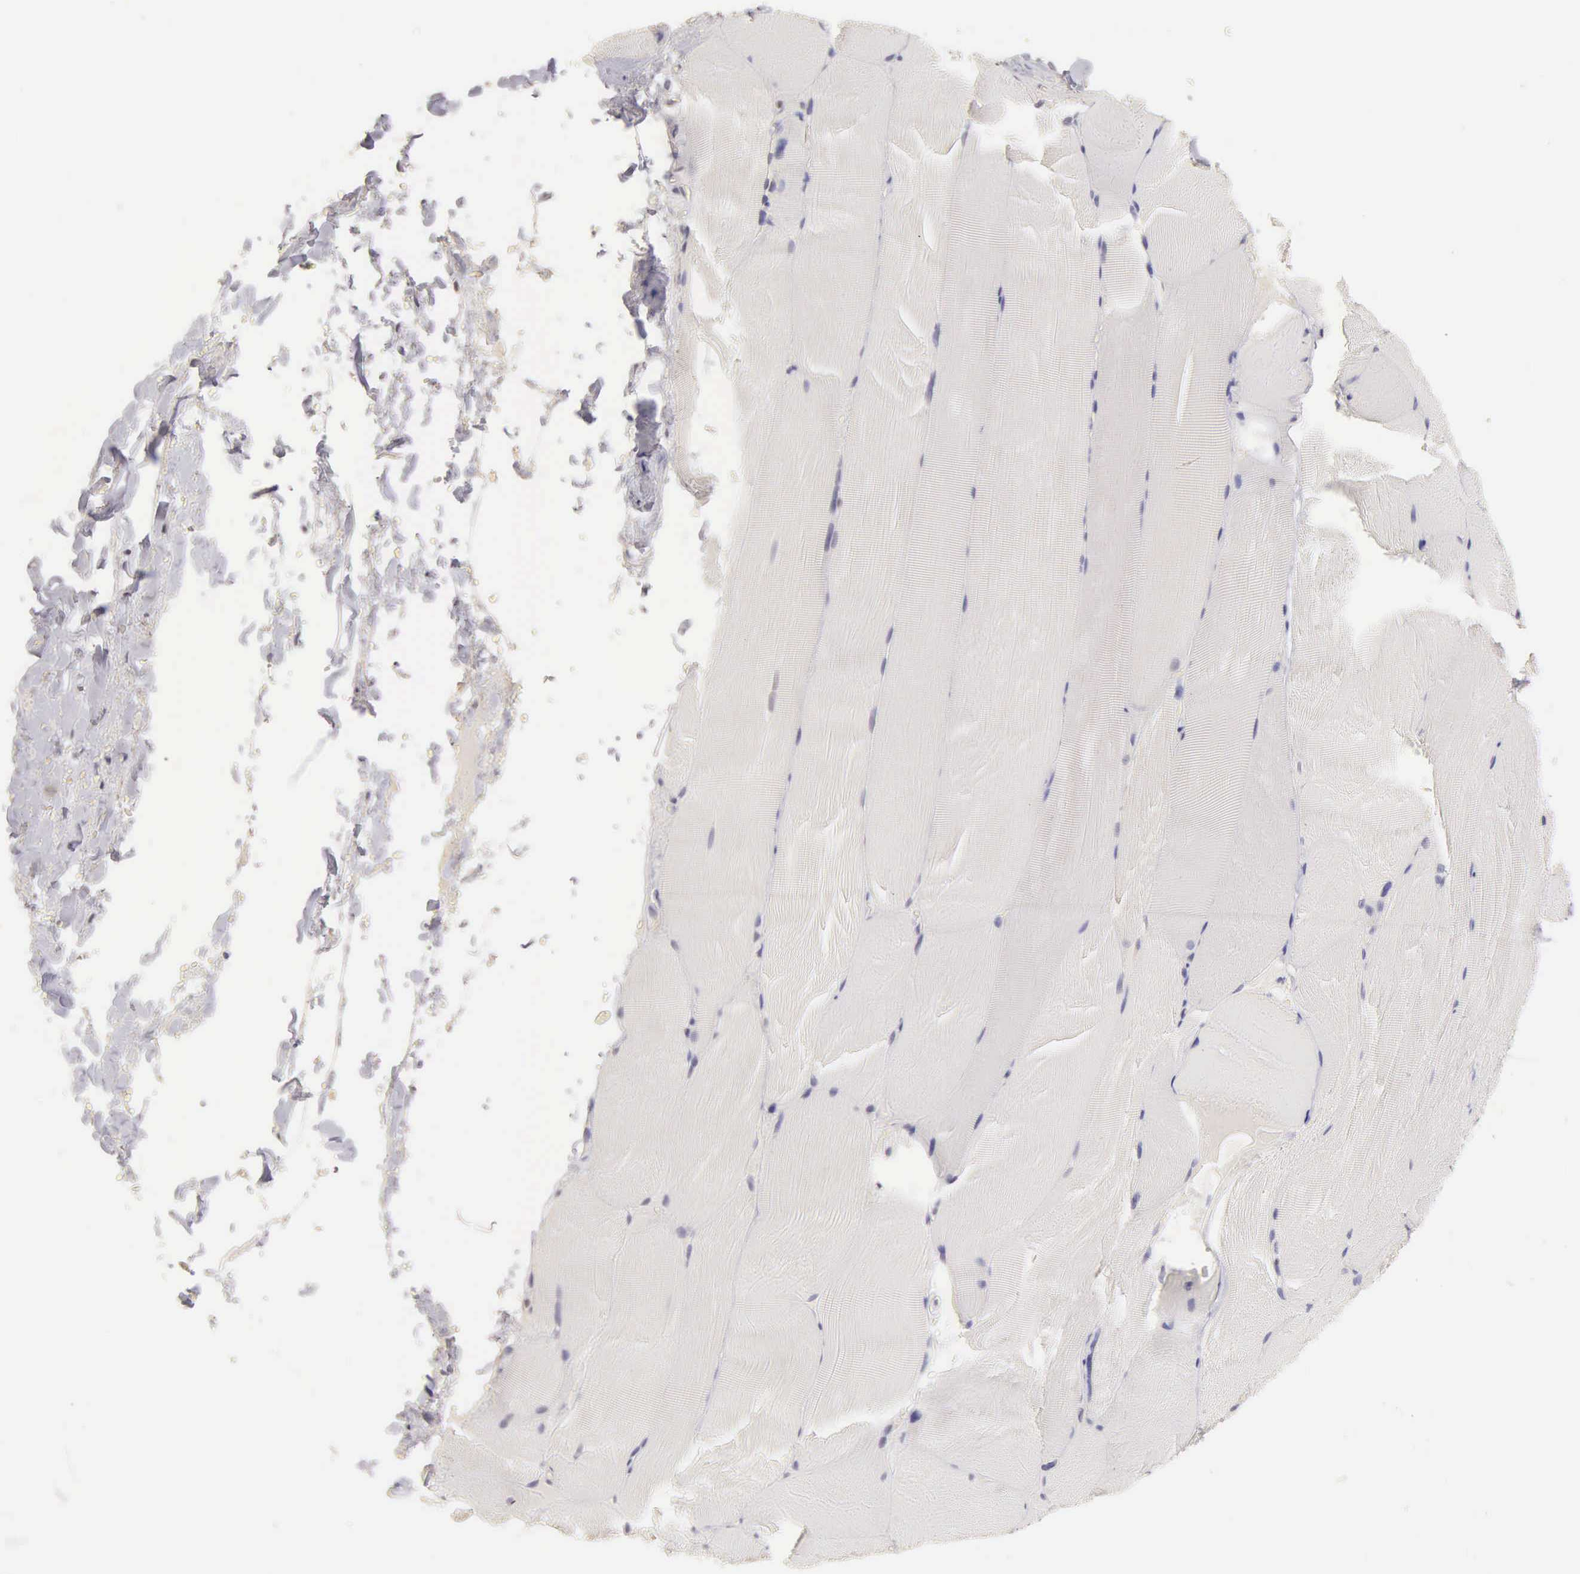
{"staining": {"intensity": "negative", "quantity": "none", "location": "none"}, "tissue": "skeletal muscle", "cell_type": "Myocytes", "image_type": "normal", "snomed": [{"axis": "morphology", "description": "Normal tissue, NOS"}, {"axis": "topography", "description": "Skeletal muscle"}], "caption": "Photomicrograph shows no significant protein expression in myocytes of unremarkable skeletal muscle.", "gene": "ESR1", "patient": {"sex": "male", "age": 71}}